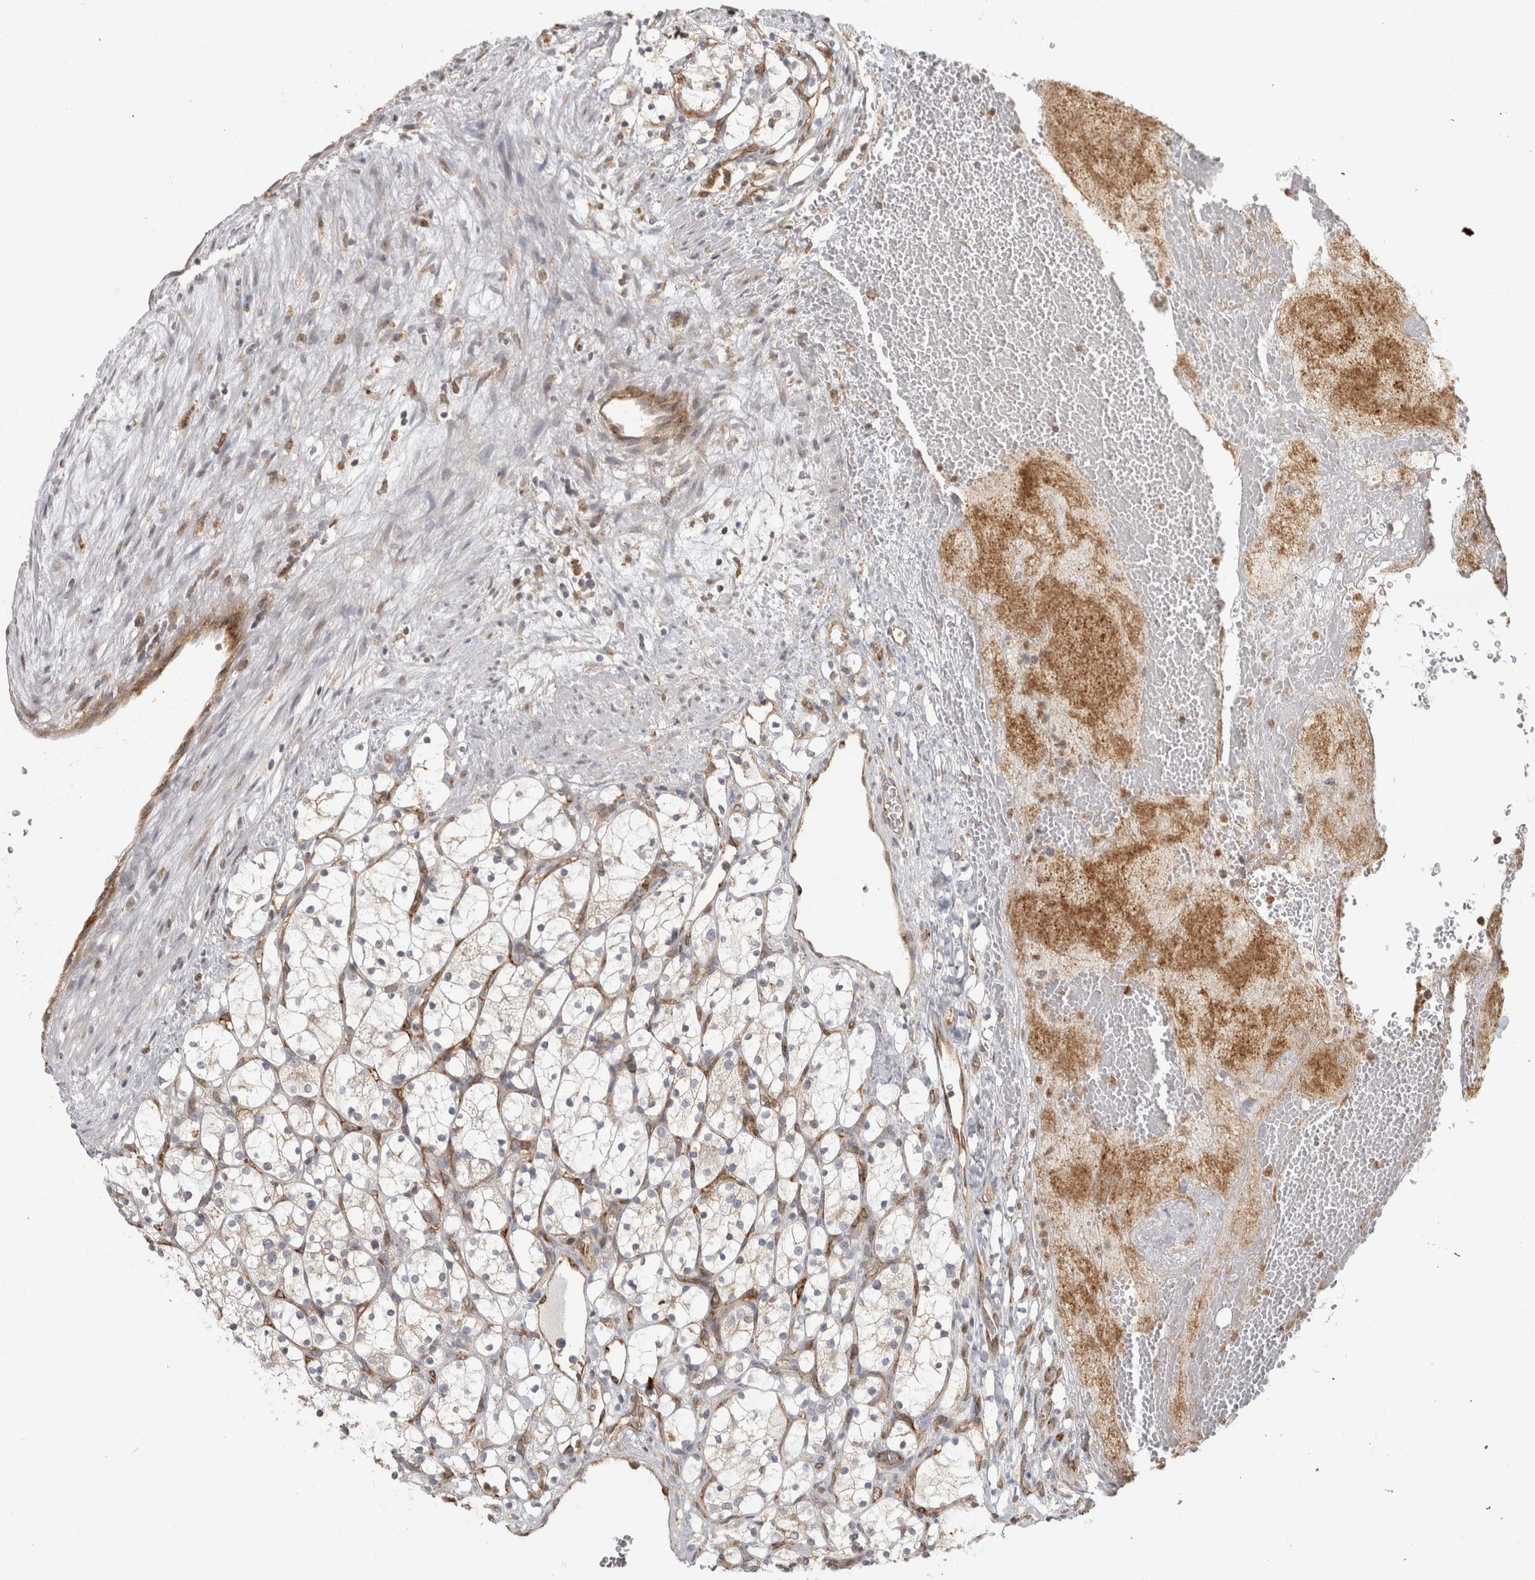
{"staining": {"intensity": "negative", "quantity": "none", "location": "none"}, "tissue": "renal cancer", "cell_type": "Tumor cells", "image_type": "cancer", "snomed": [{"axis": "morphology", "description": "Adenocarcinoma, NOS"}, {"axis": "topography", "description": "Kidney"}], "caption": "The immunohistochemistry image has no significant staining in tumor cells of adenocarcinoma (renal) tissue.", "gene": "HLA-E", "patient": {"sex": "female", "age": 69}}